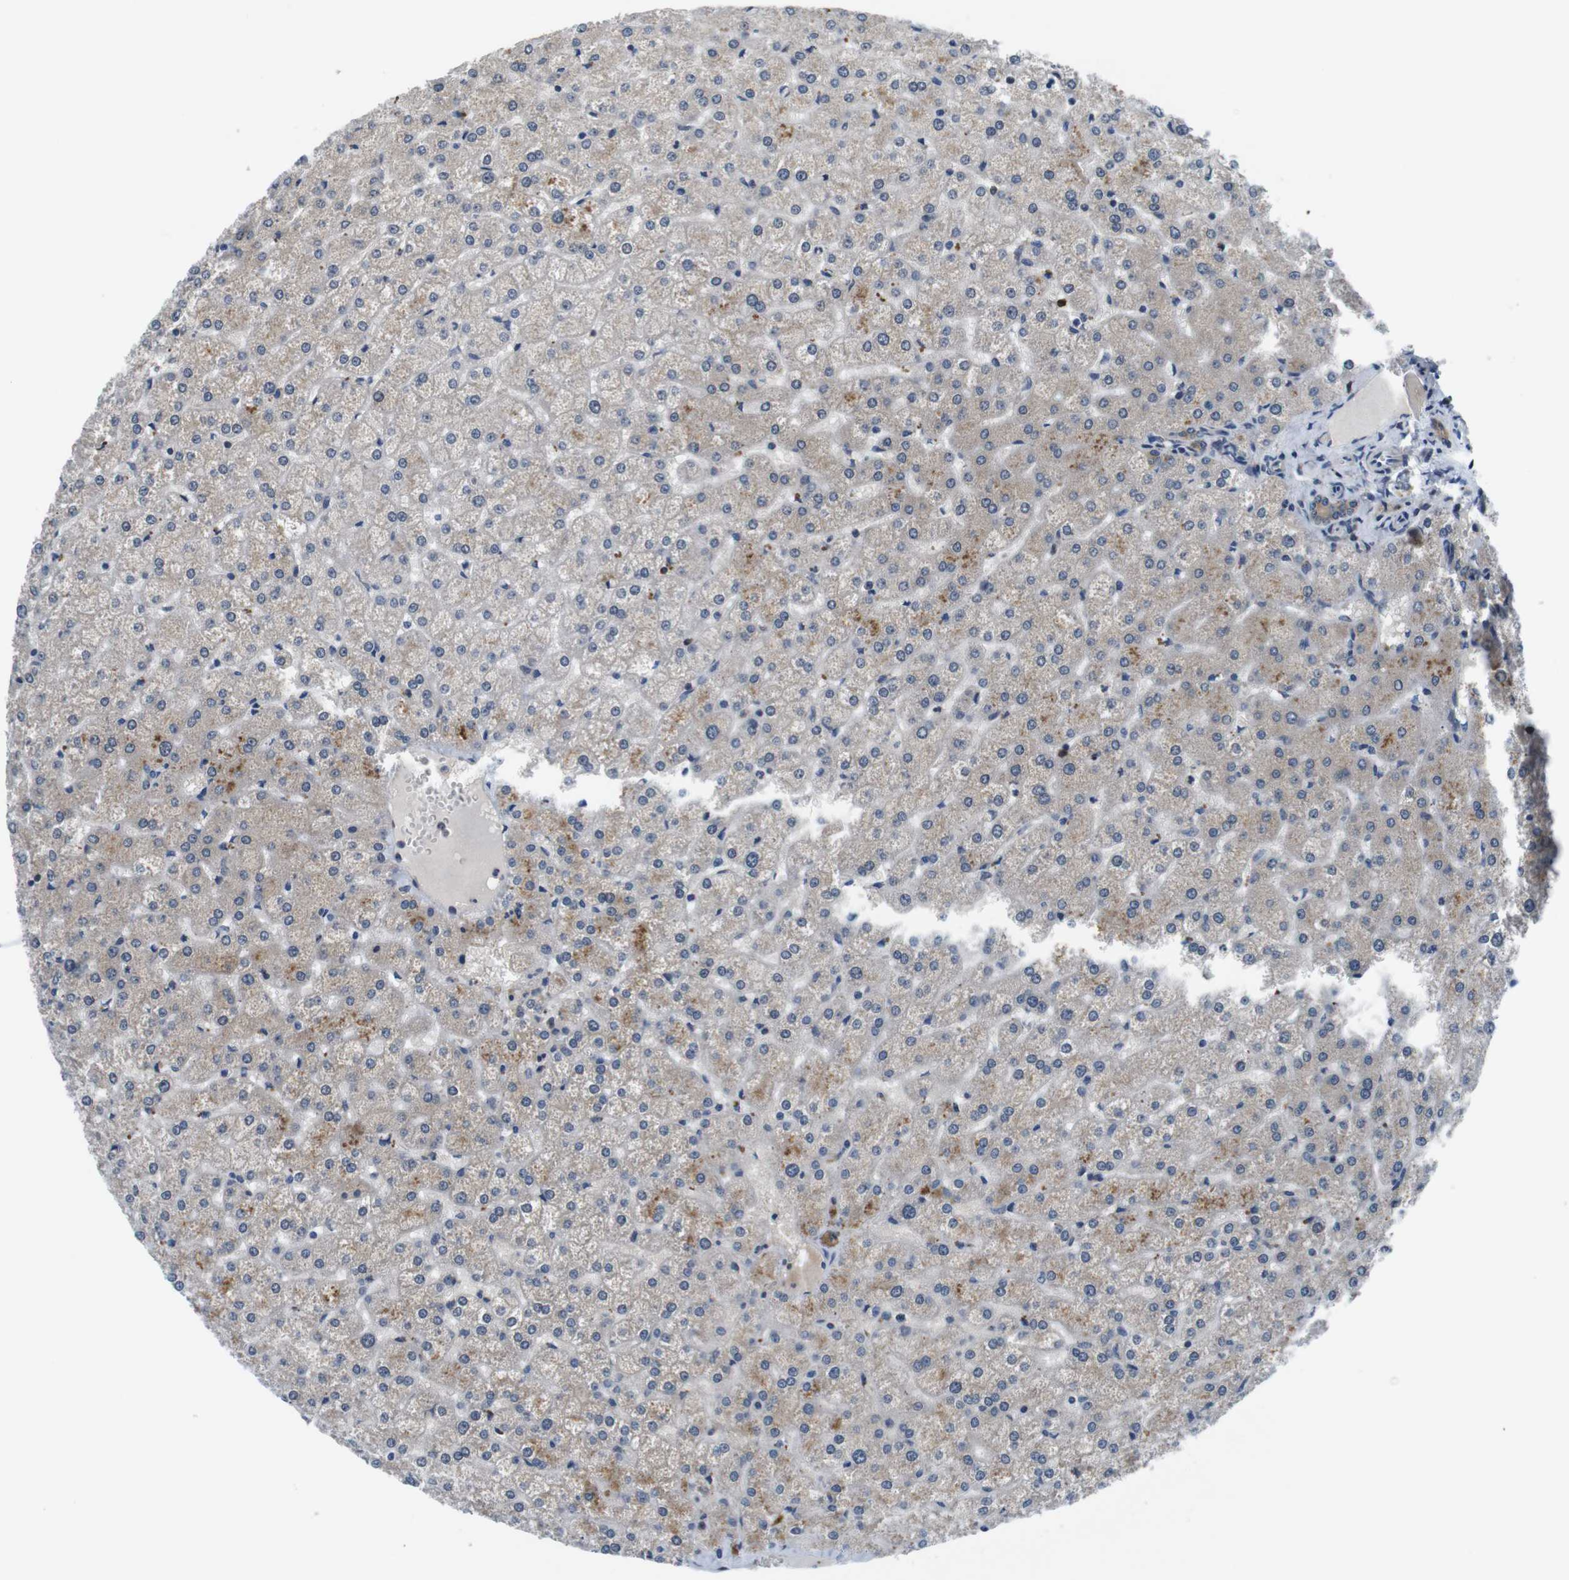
{"staining": {"intensity": "moderate", "quantity": ">75%", "location": "cytoplasmic/membranous"}, "tissue": "liver", "cell_type": "Cholangiocytes", "image_type": "normal", "snomed": [{"axis": "morphology", "description": "Normal tissue, NOS"}, {"axis": "topography", "description": "Liver"}], "caption": "Immunohistochemistry (IHC) photomicrograph of unremarkable liver stained for a protein (brown), which demonstrates medium levels of moderate cytoplasmic/membranous positivity in approximately >75% of cholangiocytes.", "gene": "JAK1", "patient": {"sex": "female", "age": 32}}